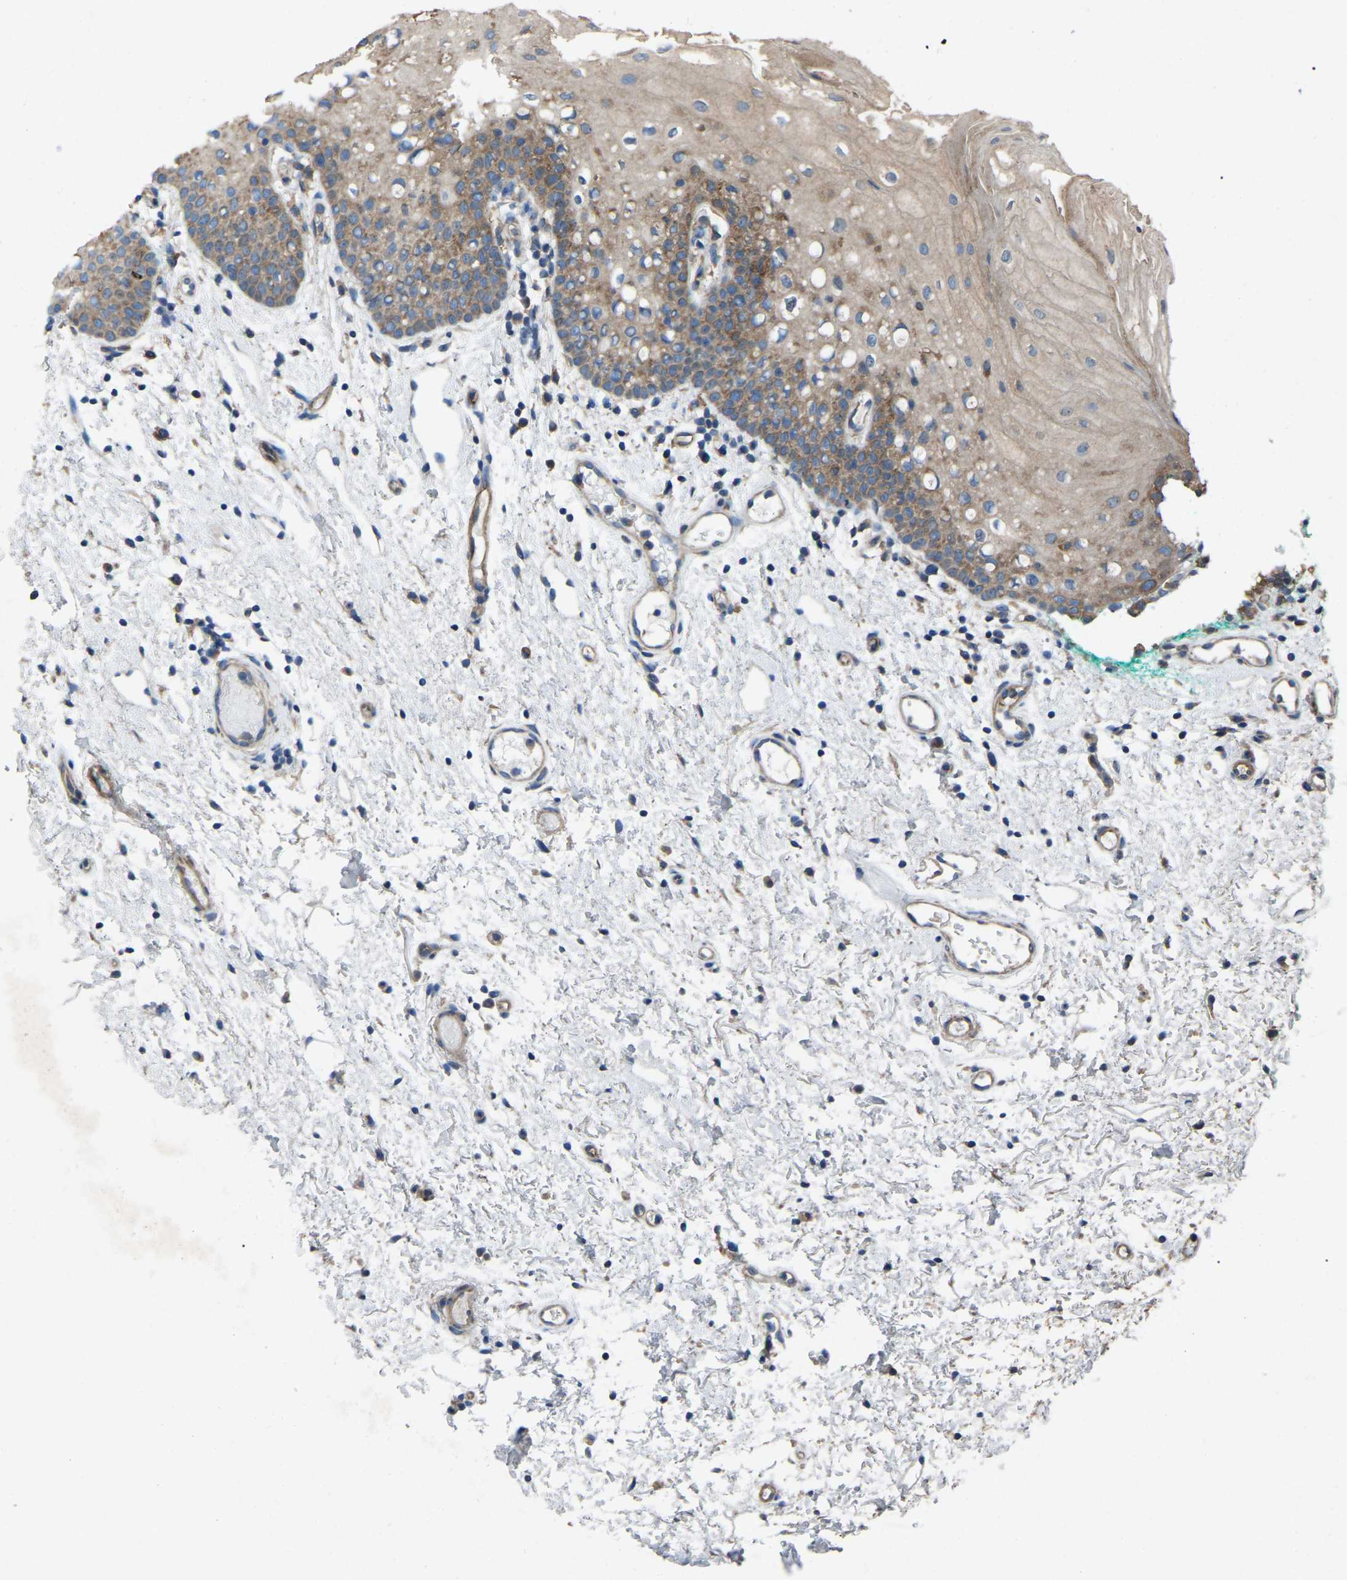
{"staining": {"intensity": "moderate", "quantity": "25%-75%", "location": "cytoplasmic/membranous"}, "tissue": "oral mucosa", "cell_type": "Squamous epithelial cells", "image_type": "normal", "snomed": [{"axis": "morphology", "description": "Normal tissue, NOS"}, {"axis": "morphology", "description": "Squamous cell carcinoma, NOS"}, {"axis": "topography", "description": "Oral tissue"}, {"axis": "topography", "description": "Salivary gland"}, {"axis": "topography", "description": "Head-Neck"}], "caption": "Oral mucosa stained with immunohistochemistry (IHC) demonstrates moderate cytoplasmic/membranous expression in approximately 25%-75% of squamous epithelial cells. Nuclei are stained in blue.", "gene": "AIMP1", "patient": {"sex": "female", "age": 62}}